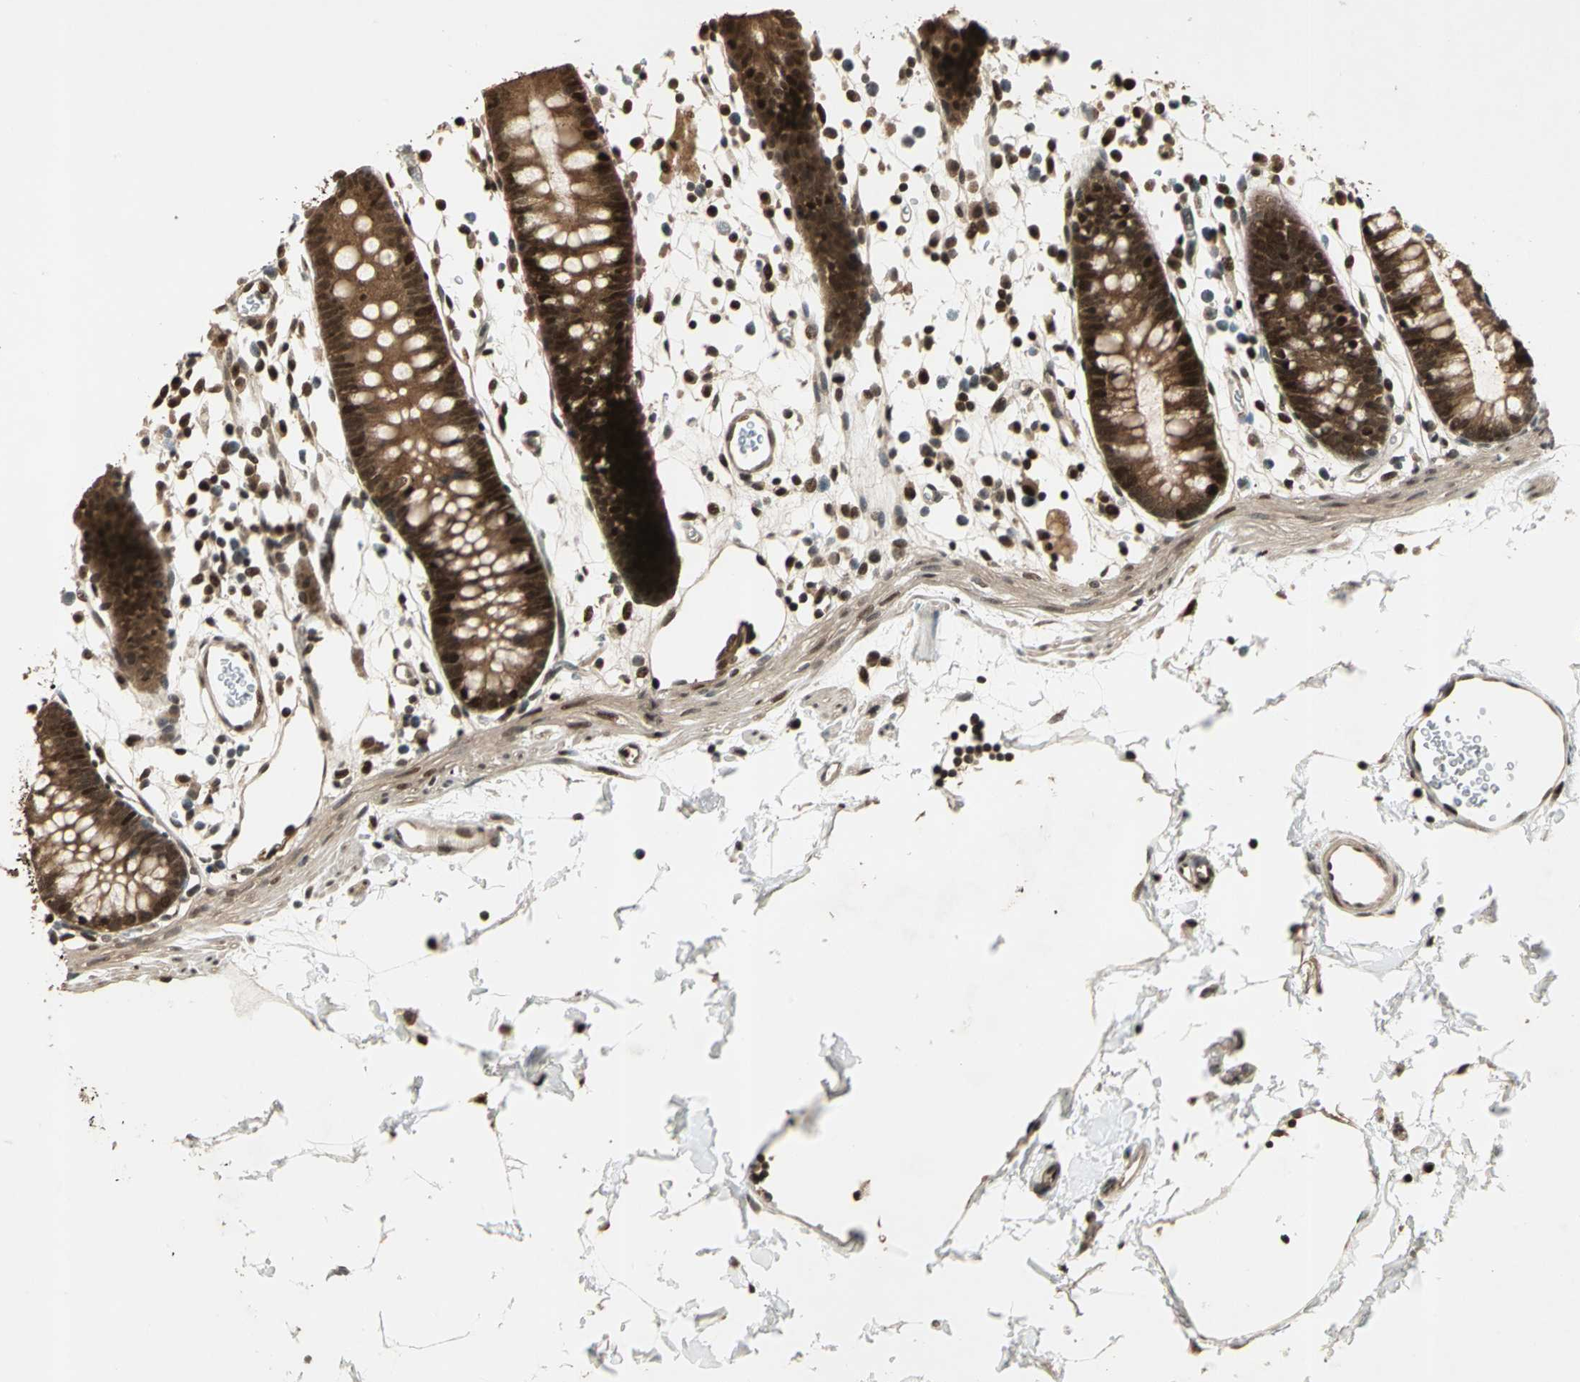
{"staining": {"intensity": "moderate", "quantity": ">75%", "location": "cytoplasmic/membranous,nuclear"}, "tissue": "colon", "cell_type": "Endothelial cells", "image_type": "normal", "snomed": [{"axis": "morphology", "description": "Normal tissue, NOS"}, {"axis": "topography", "description": "Colon"}], "caption": "DAB immunohistochemical staining of unremarkable colon exhibits moderate cytoplasmic/membranous,nuclear protein staining in about >75% of endothelial cells.", "gene": "PSMC3", "patient": {"sex": "male", "age": 14}}